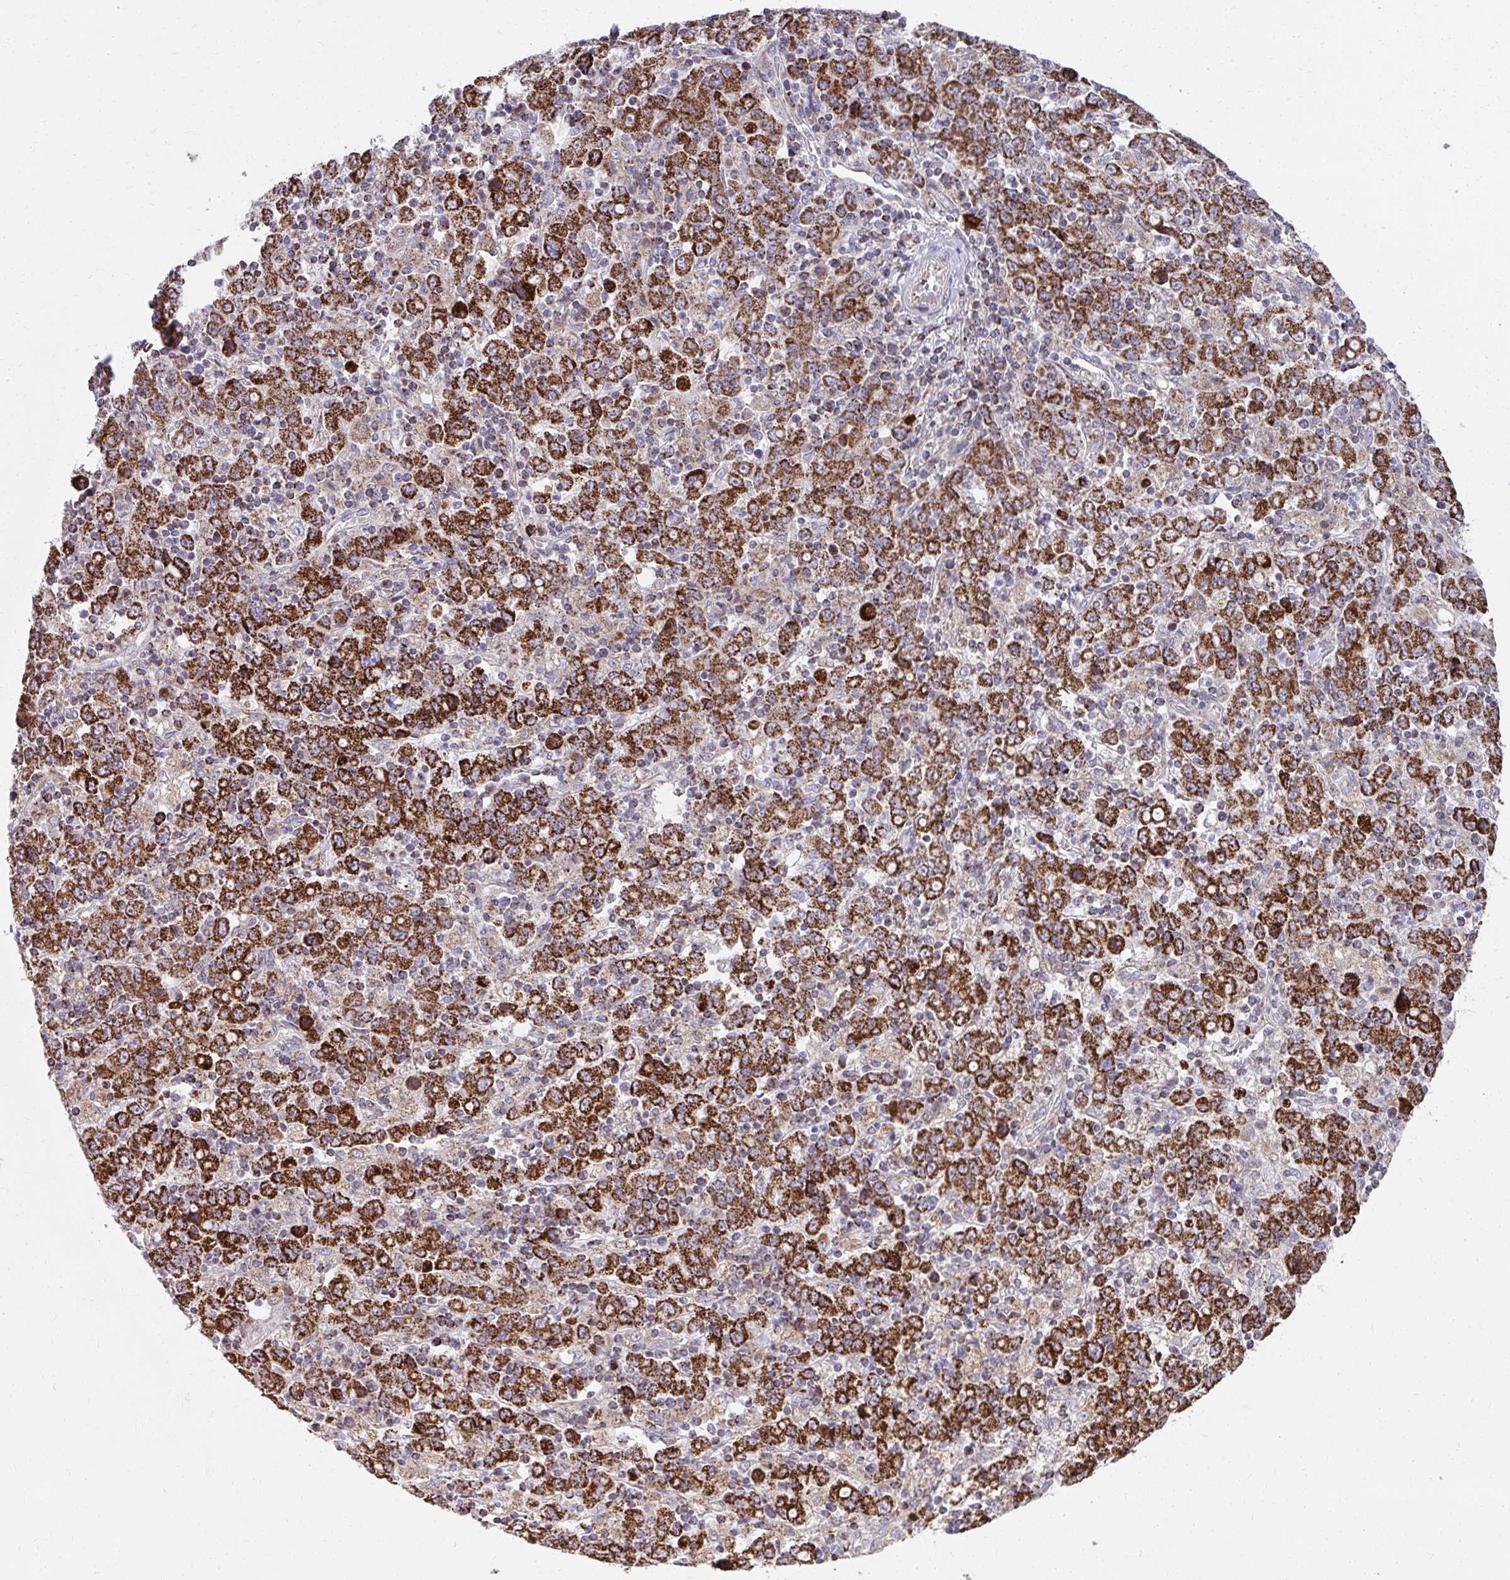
{"staining": {"intensity": "strong", "quantity": ">75%", "location": "cytoplasmic/membranous"}, "tissue": "stomach cancer", "cell_type": "Tumor cells", "image_type": "cancer", "snomed": [{"axis": "morphology", "description": "Adenocarcinoma, NOS"}, {"axis": "topography", "description": "Stomach, upper"}], "caption": "Stomach cancer stained with a brown dye reveals strong cytoplasmic/membranous positive staining in about >75% of tumor cells.", "gene": "PRRG3", "patient": {"sex": "male", "age": 69}}